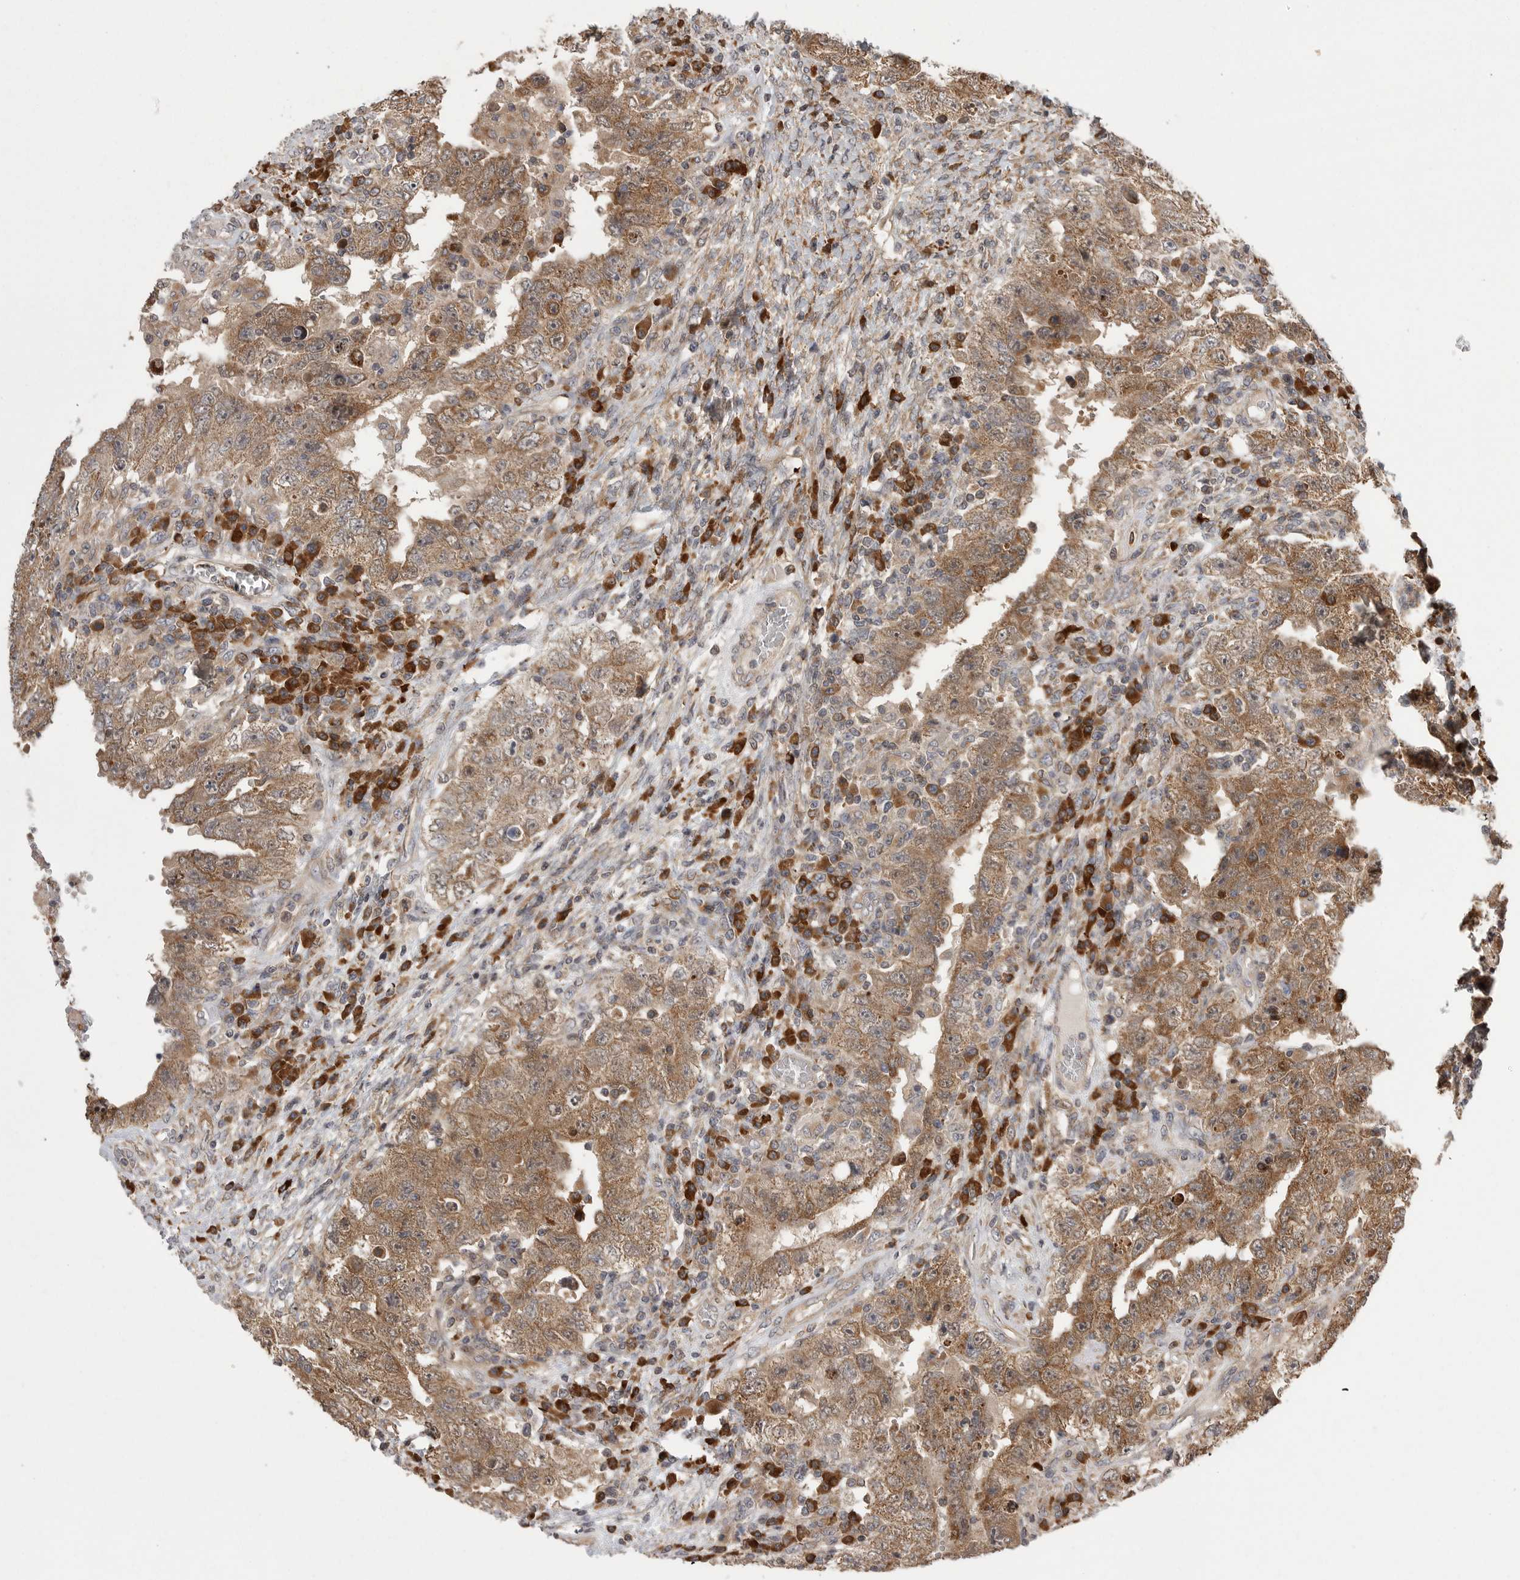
{"staining": {"intensity": "moderate", "quantity": ">75%", "location": "cytoplasmic/membranous"}, "tissue": "testis cancer", "cell_type": "Tumor cells", "image_type": "cancer", "snomed": [{"axis": "morphology", "description": "Carcinoma, Embryonal, NOS"}, {"axis": "topography", "description": "Testis"}], "caption": "Immunohistochemical staining of human testis cancer reveals medium levels of moderate cytoplasmic/membranous protein expression in about >75% of tumor cells. The protein is shown in brown color, while the nuclei are stained blue.", "gene": "OXR1", "patient": {"sex": "male", "age": 26}}